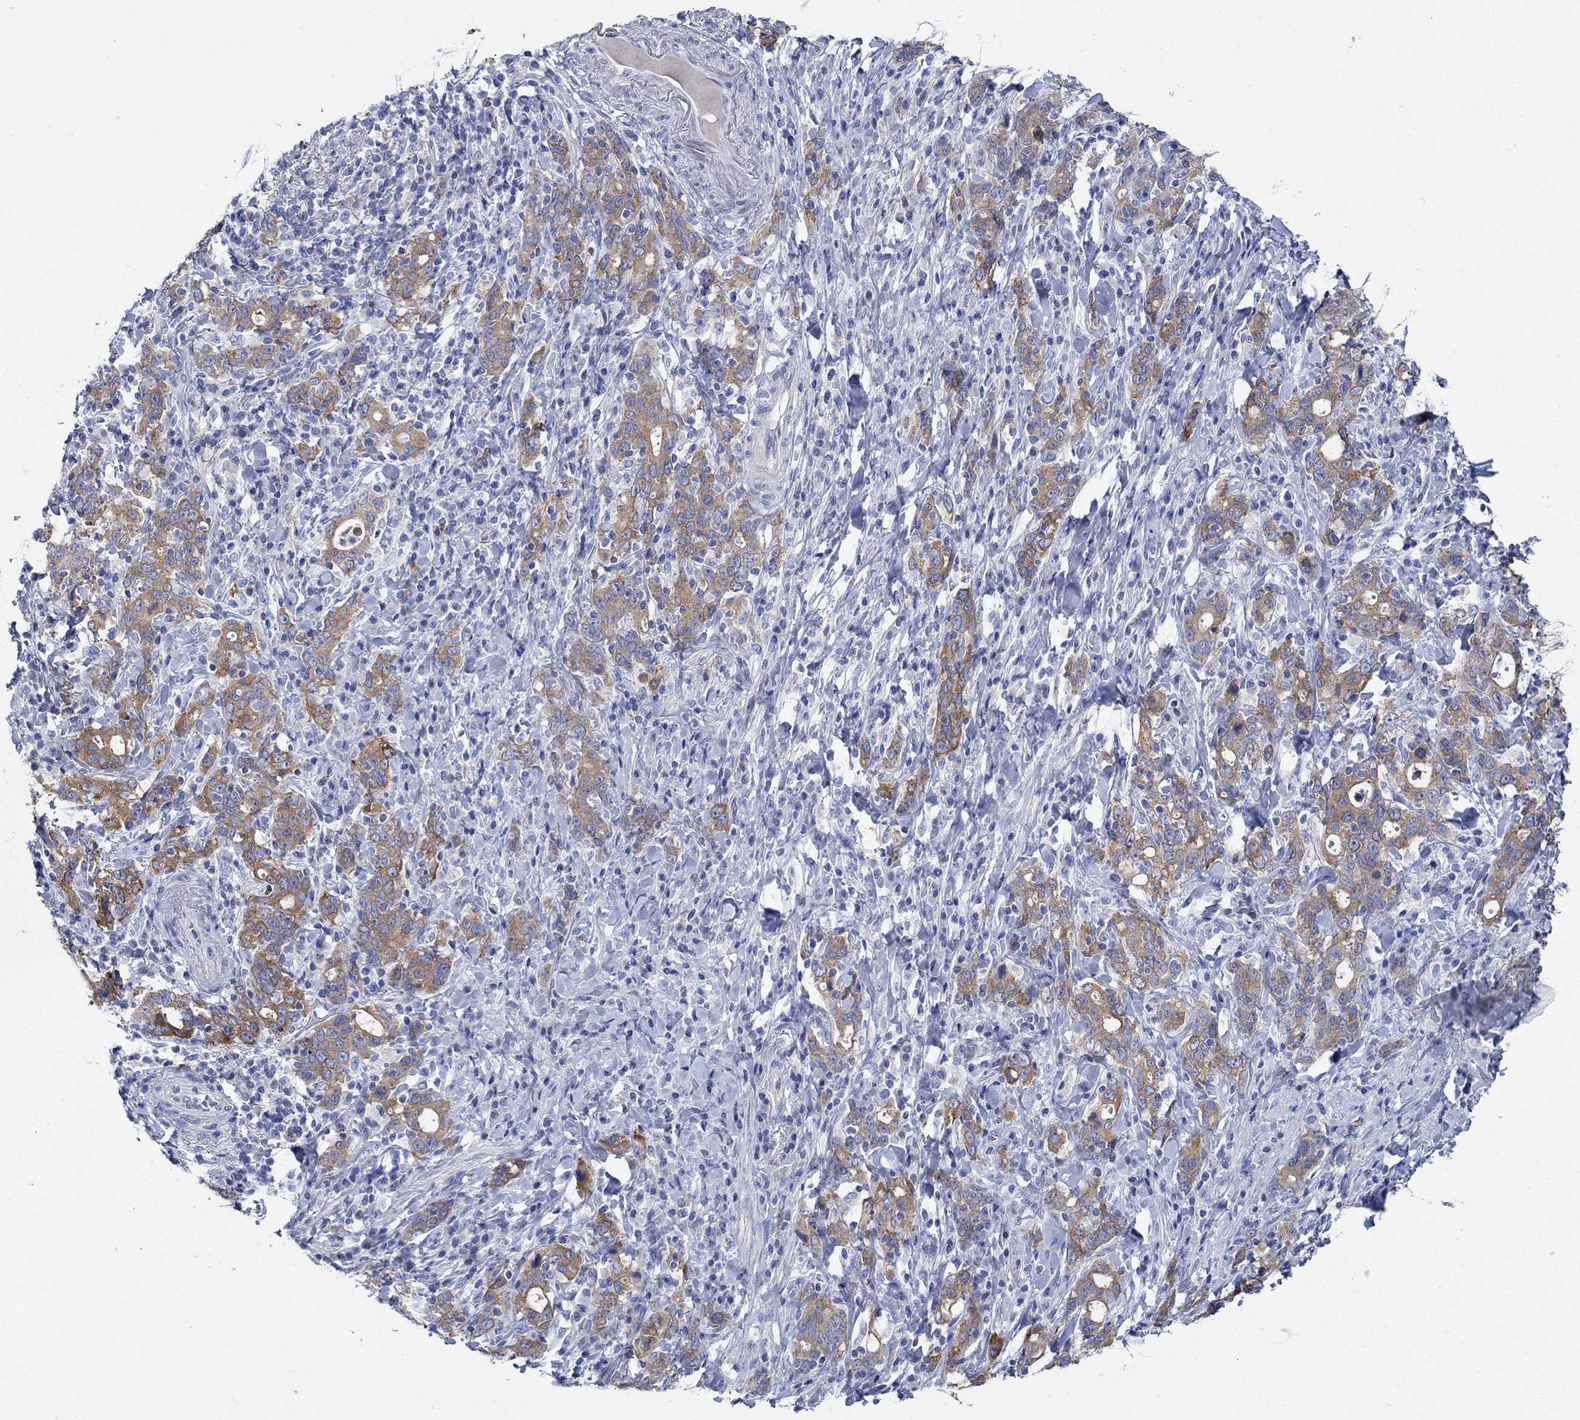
{"staining": {"intensity": "moderate", "quantity": "25%-75%", "location": "cytoplasmic/membranous"}, "tissue": "stomach cancer", "cell_type": "Tumor cells", "image_type": "cancer", "snomed": [{"axis": "morphology", "description": "Adenocarcinoma, NOS"}, {"axis": "topography", "description": "Stomach"}], "caption": "The image reveals immunohistochemical staining of stomach adenocarcinoma. There is moderate cytoplasmic/membranous positivity is appreciated in about 25%-75% of tumor cells. Using DAB (brown) and hematoxylin (blue) stains, captured at high magnification using brightfield microscopy.", "gene": "TRIM16", "patient": {"sex": "male", "age": 79}}